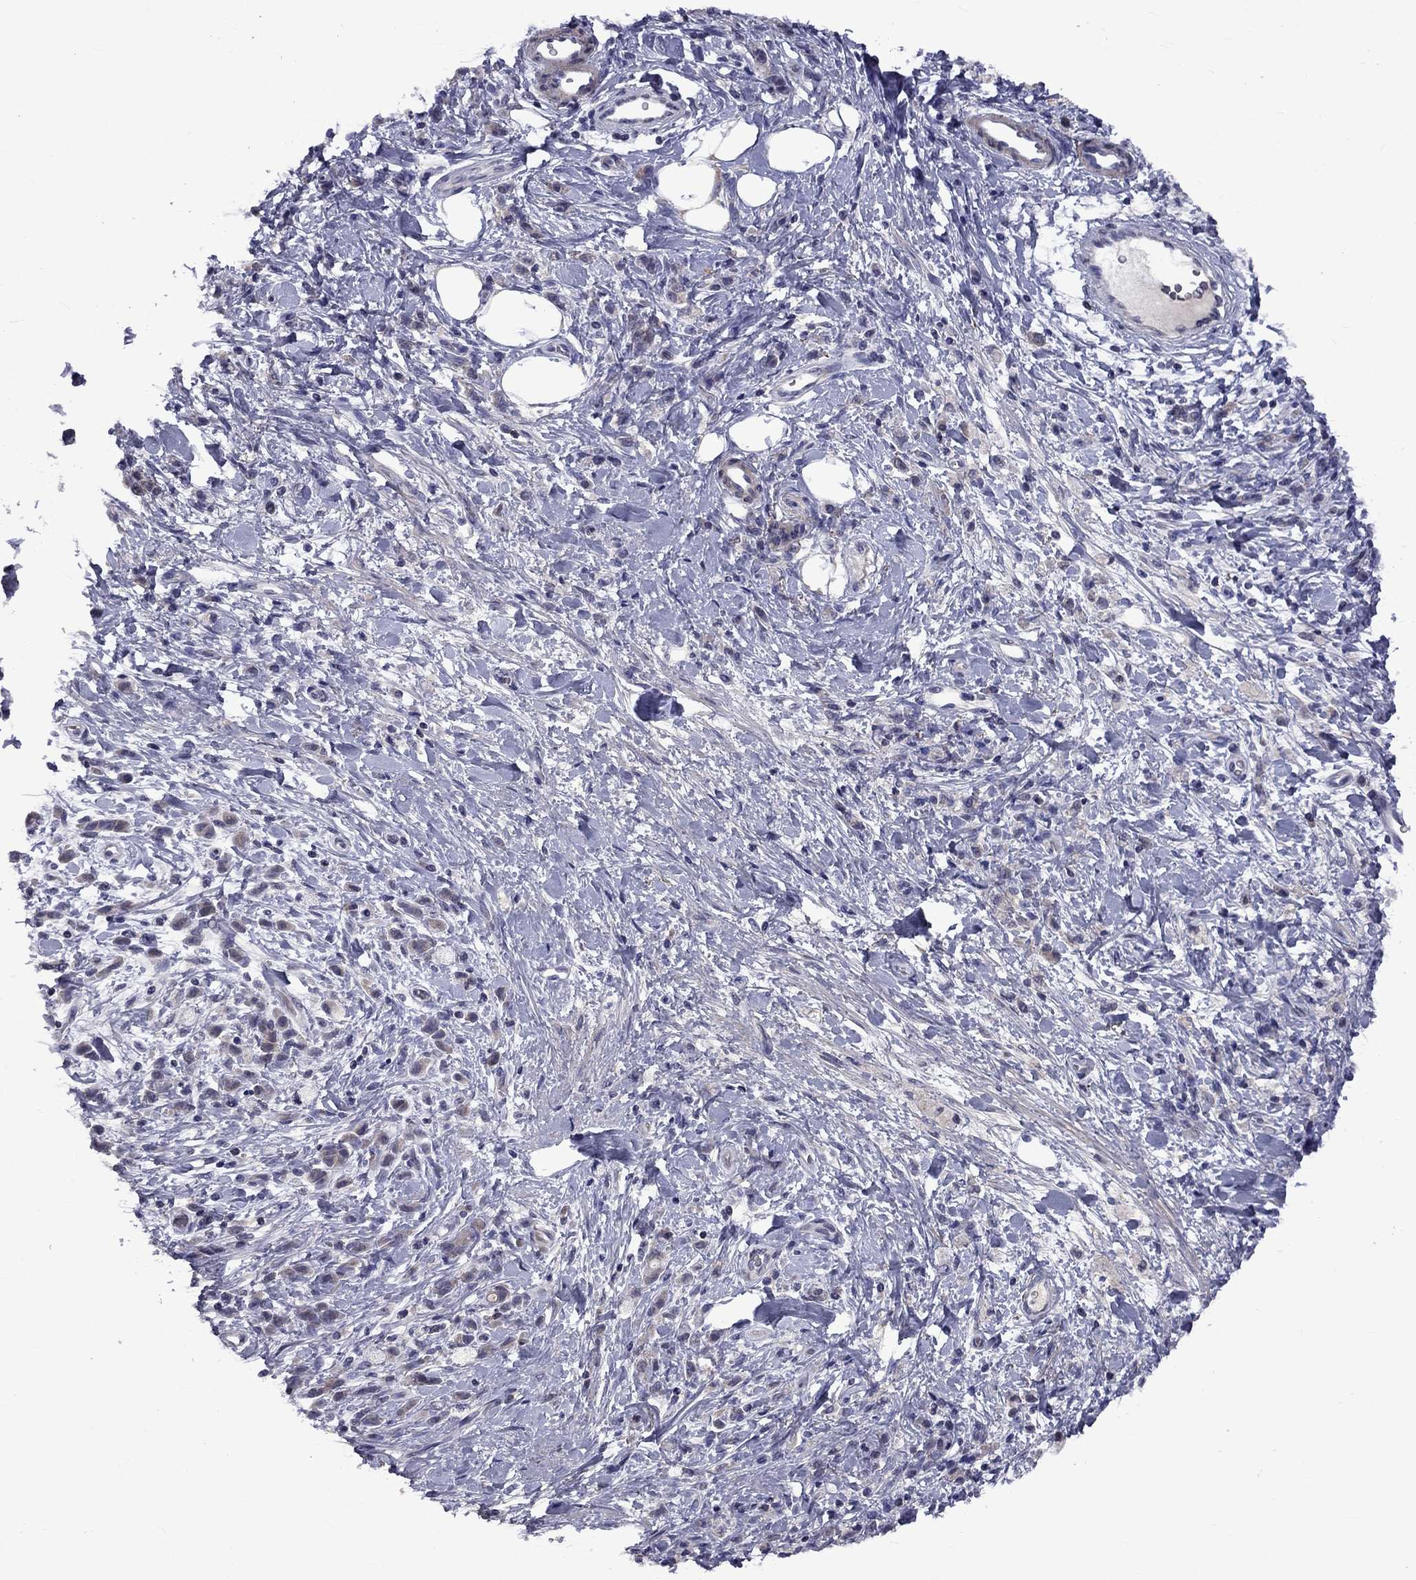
{"staining": {"intensity": "negative", "quantity": "none", "location": "none"}, "tissue": "stomach cancer", "cell_type": "Tumor cells", "image_type": "cancer", "snomed": [{"axis": "morphology", "description": "Adenocarcinoma, NOS"}, {"axis": "topography", "description": "Stomach"}], "caption": "An image of stomach cancer stained for a protein shows no brown staining in tumor cells. (Brightfield microscopy of DAB IHC at high magnification).", "gene": "SNTA1", "patient": {"sex": "male", "age": 77}}